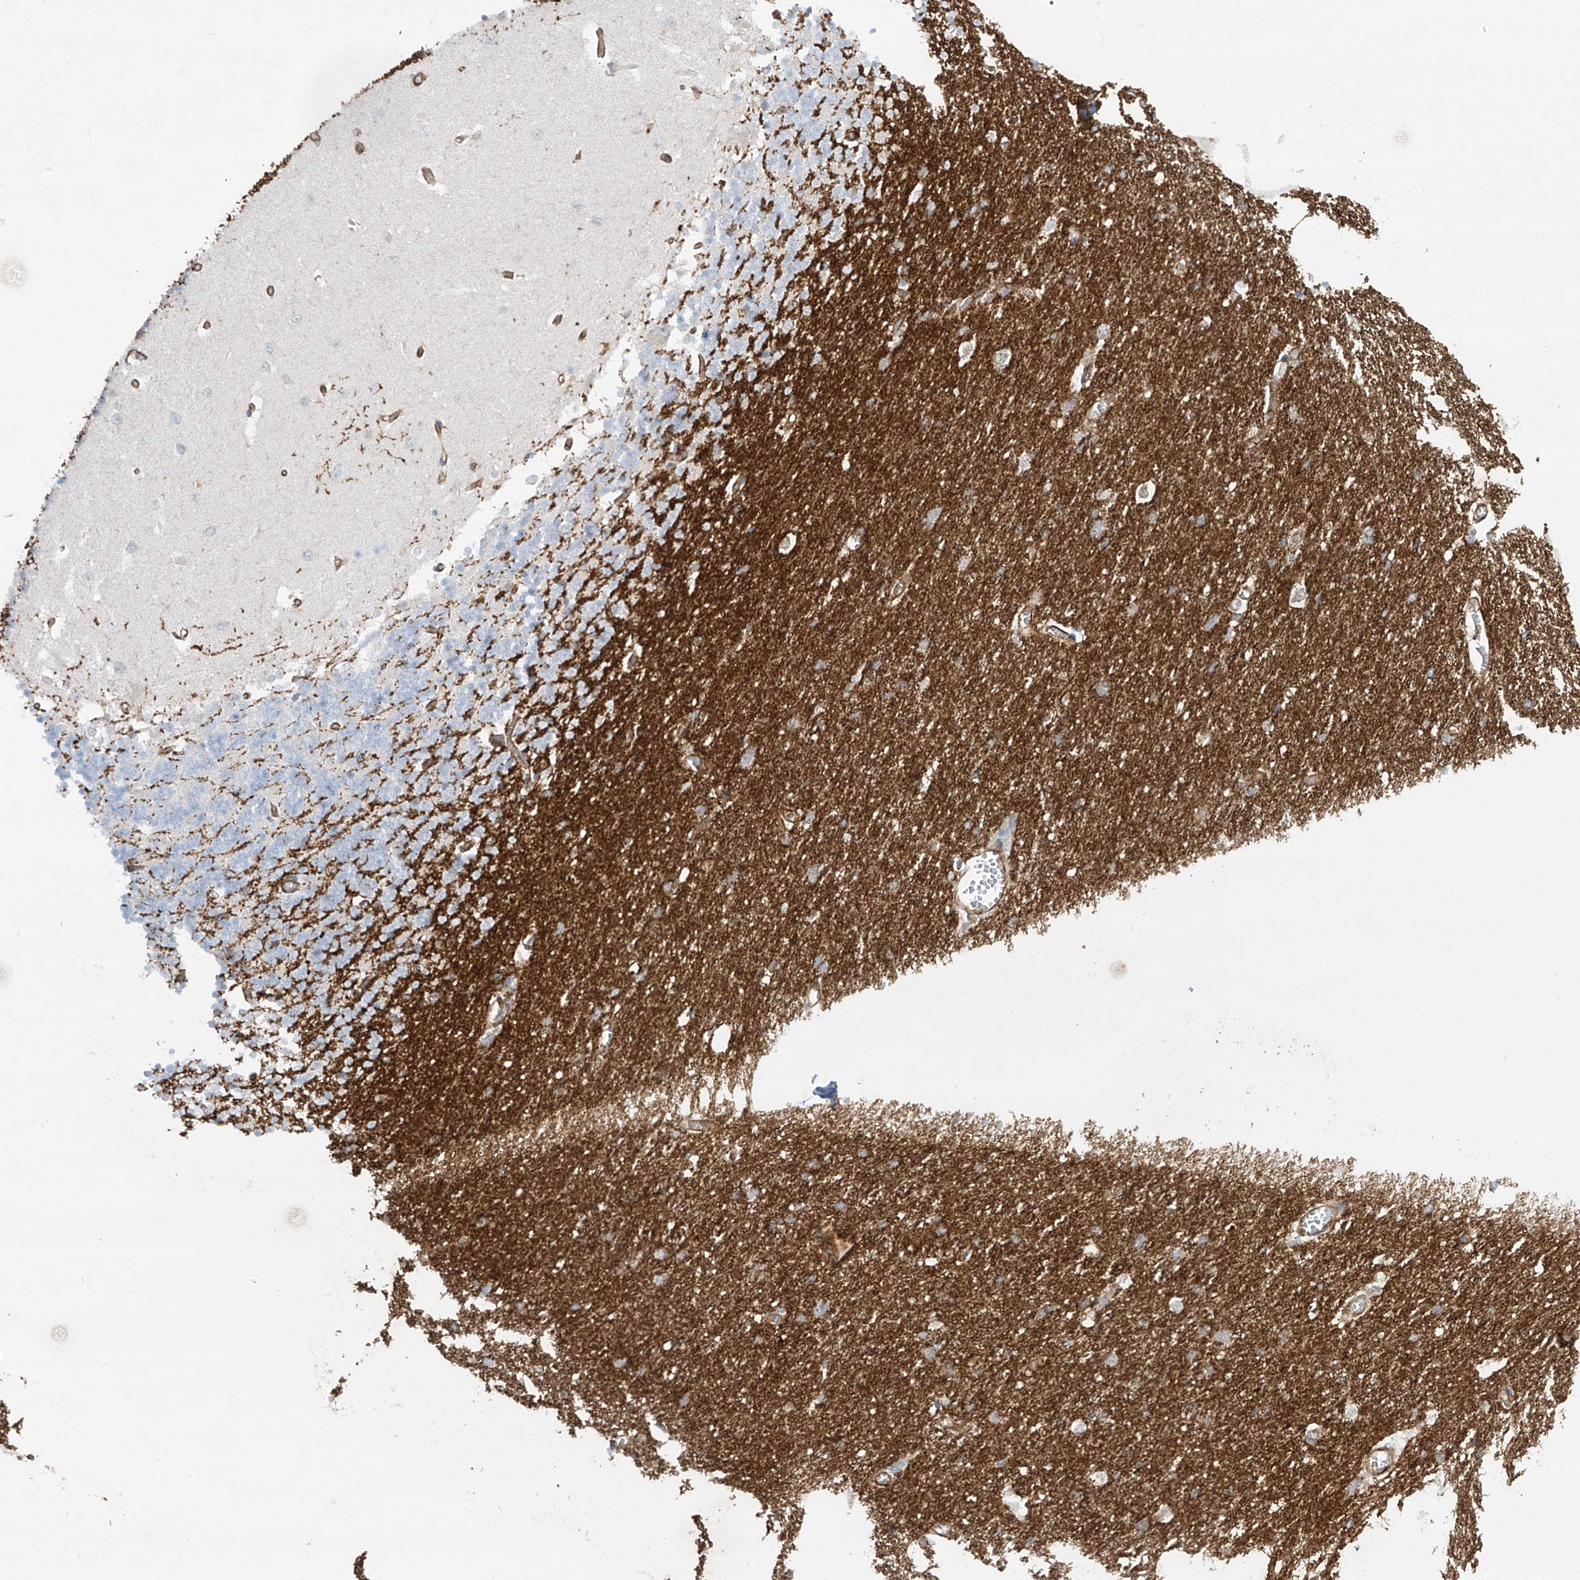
{"staining": {"intensity": "strong", "quantity": "<25%", "location": "cytoplasmic/membranous"}, "tissue": "cerebellum", "cell_type": "Cells in granular layer", "image_type": "normal", "snomed": [{"axis": "morphology", "description": "Normal tissue, NOS"}, {"axis": "topography", "description": "Cerebellum"}], "caption": "IHC of unremarkable human cerebellum shows medium levels of strong cytoplasmic/membranous expression in about <25% of cells in granular layer. Using DAB (brown) and hematoxylin (blue) stains, captured at high magnification using brightfield microscopy.", "gene": "HLA", "patient": {"sex": "male", "age": 37}}